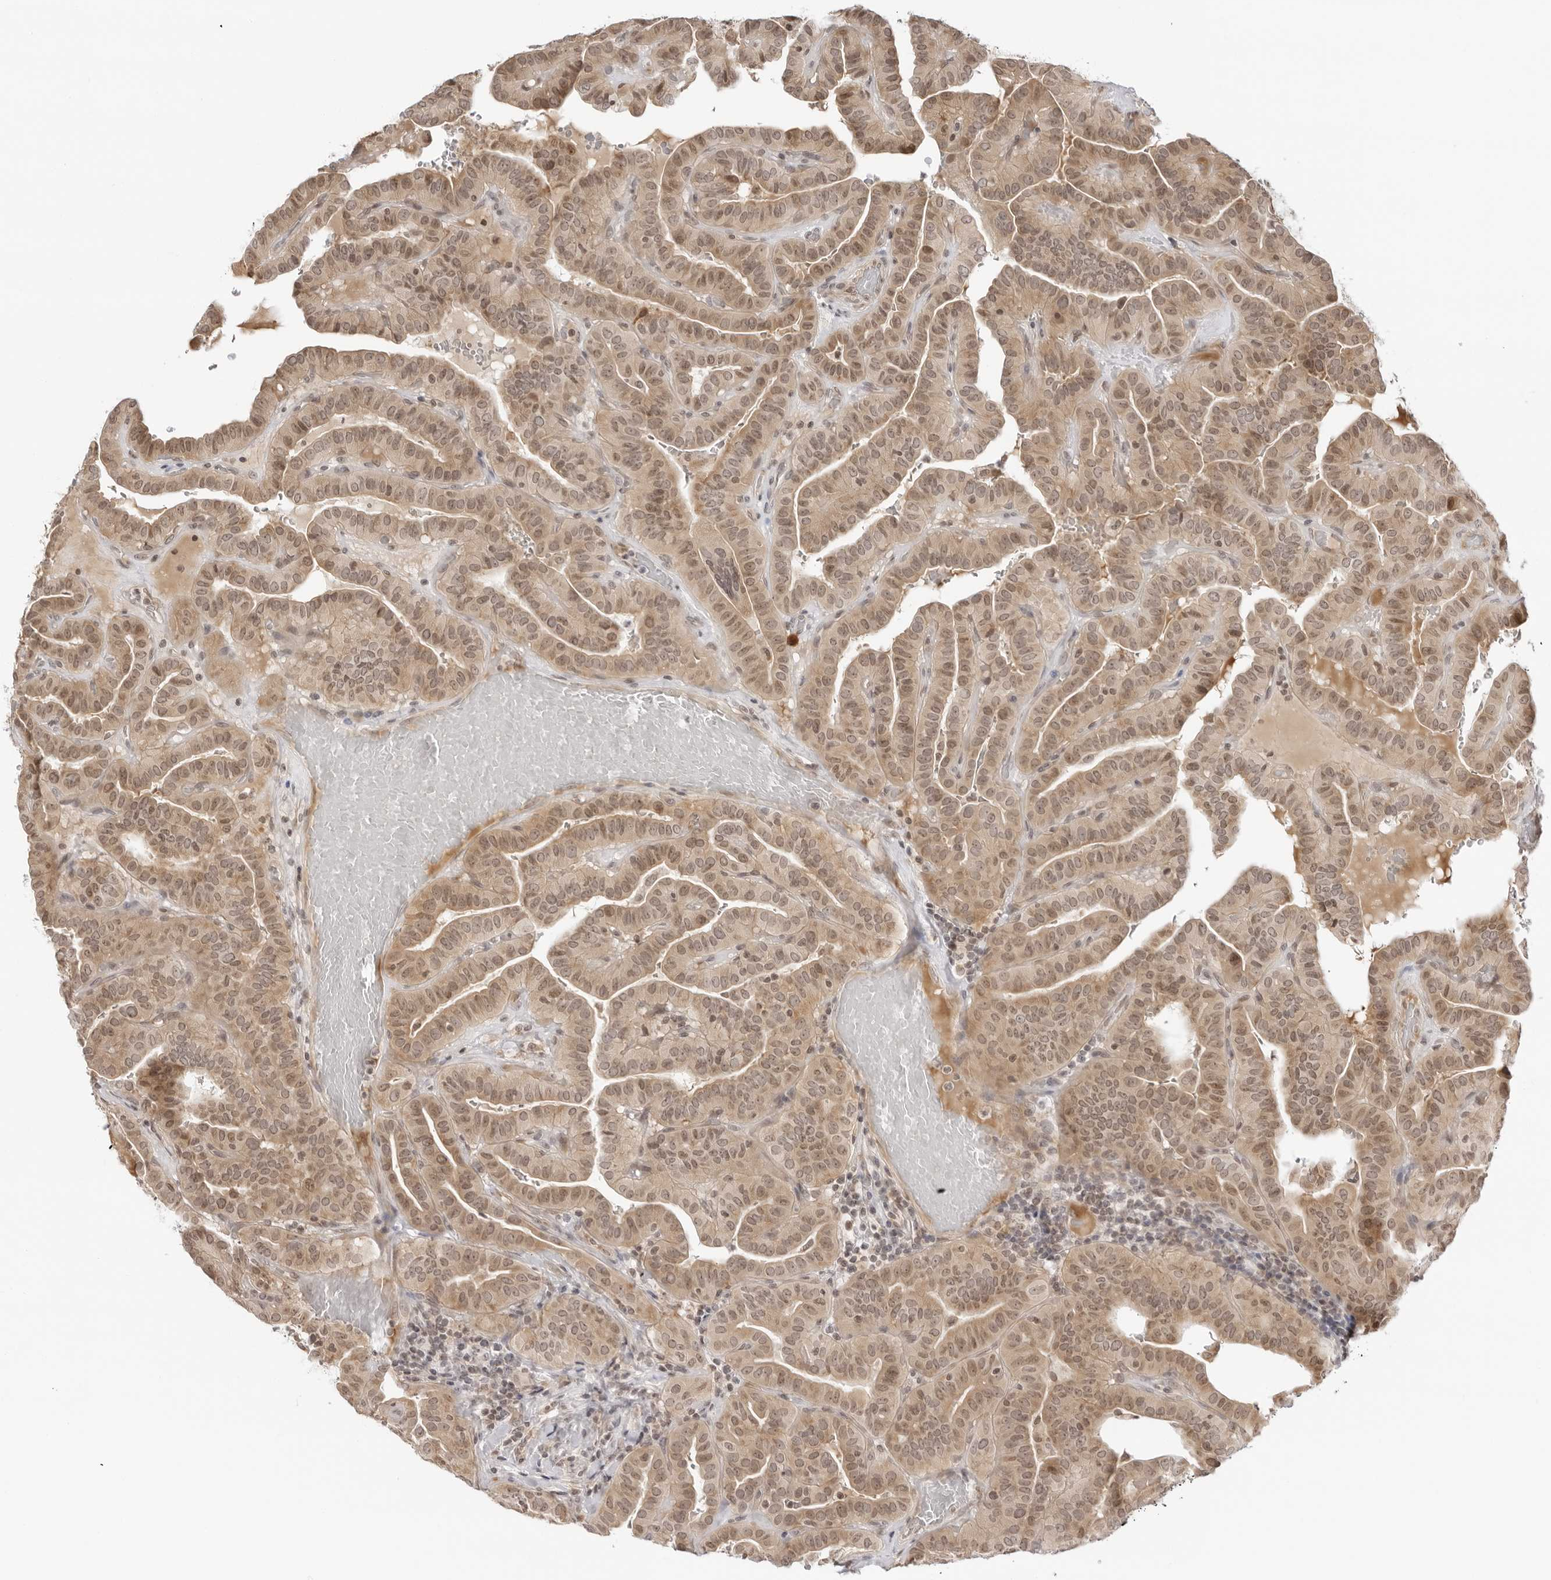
{"staining": {"intensity": "moderate", "quantity": ">75%", "location": "cytoplasmic/membranous,nuclear"}, "tissue": "thyroid cancer", "cell_type": "Tumor cells", "image_type": "cancer", "snomed": [{"axis": "morphology", "description": "Papillary adenocarcinoma, NOS"}, {"axis": "topography", "description": "Thyroid gland"}], "caption": "This is an image of IHC staining of papillary adenocarcinoma (thyroid), which shows moderate staining in the cytoplasmic/membranous and nuclear of tumor cells.", "gene": "PRRC2C", "patient": {"sex": "male", "age": 77}}